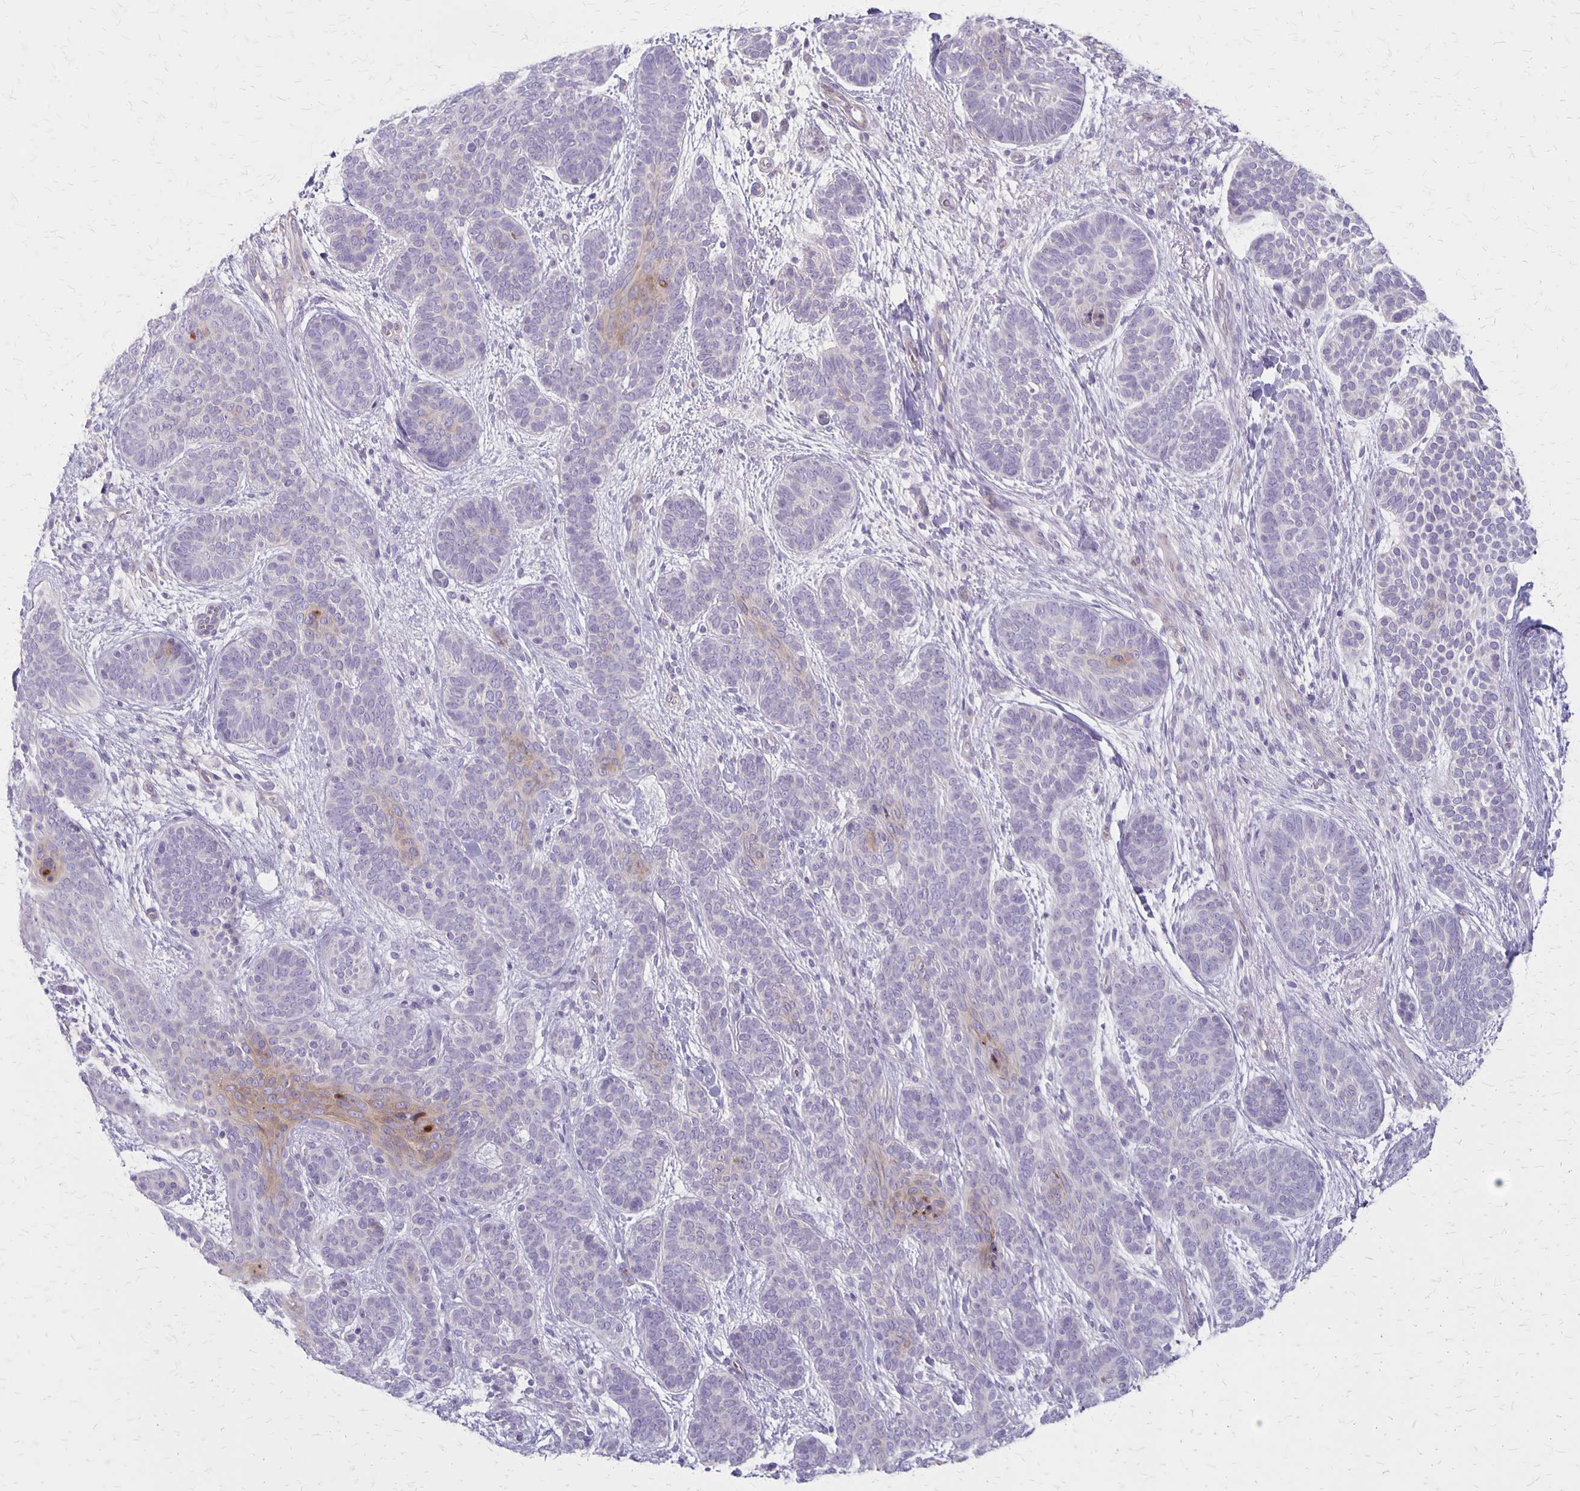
{"staining": {"intensity": "weak", "quantity": "<25%", "location": "cytoplasmic/membranous"}, "tissue": "skin cancer", "cell_type": "Tumor cells", "image_type": "cancer", "snomed": [{"axis": "morphology", "description": "Basal cell carcinoma"}, {"axis": "topography", "description": "Skin"}], "caption": "DAB immunohistochemical staining of skin cancer (basal cell carcinoma) reveals no significant positivity in tumor cells.", "gene": "HOMER1", "patient": {"sex": "female", "age": 82}}